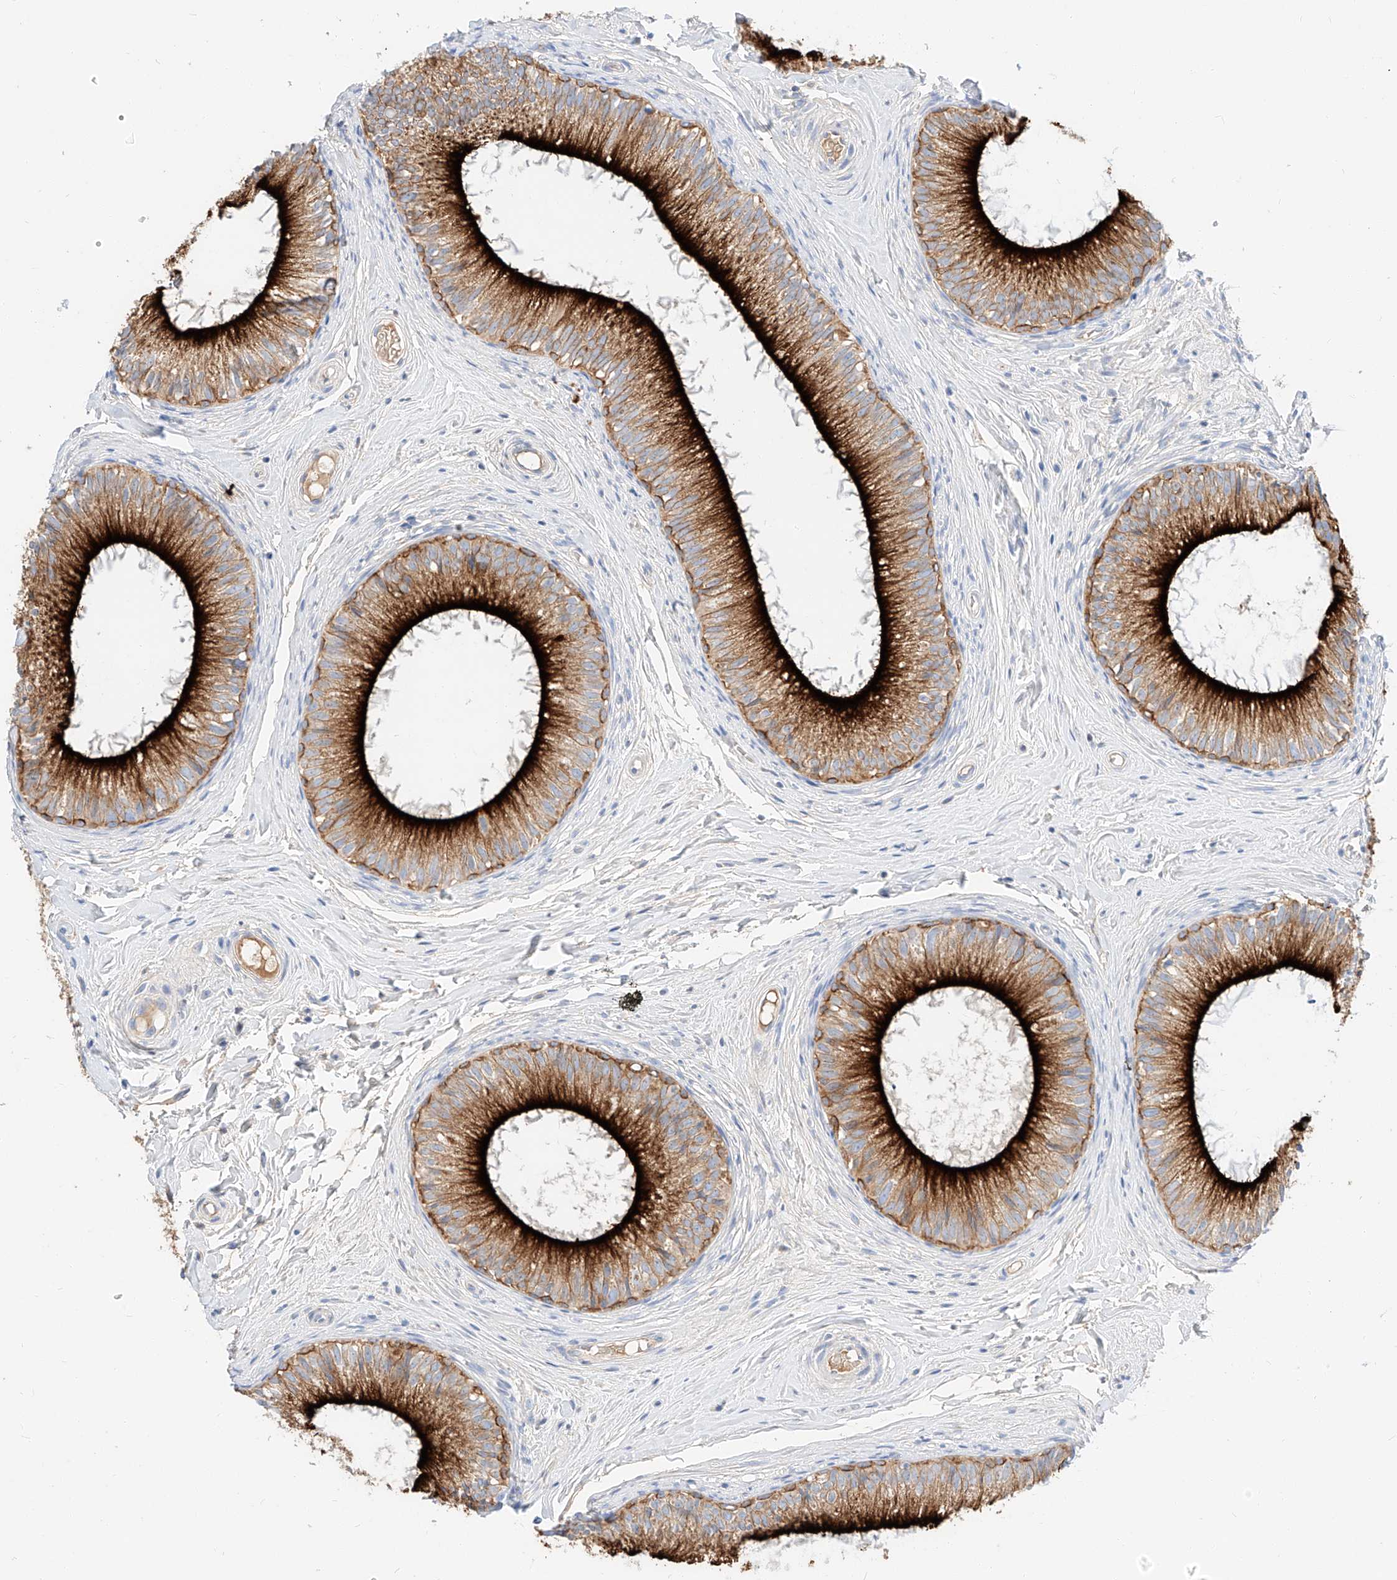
{"staining": {"intensity": "strong", "quantity": ">75%", "location": "cytoplasmic/membranous"}, "tissue": "epididymis", "cell_type": "Glandular cells", "image_type": "normal", "snomed": [{"axis": "morphology", "description": "Normal tissue, NOS"}, {"axis": "topography", "description": "Epididymis"}], "caption": "Protein staining demonstrates strong cytoplasmic/membranous positivity in about >75% of glandular cells in unremarkable epididymis. (IHC, brightfield microscopy, high magnification).", "gene": "MAP7", "patient": {"sex": "male", "age": 34}}